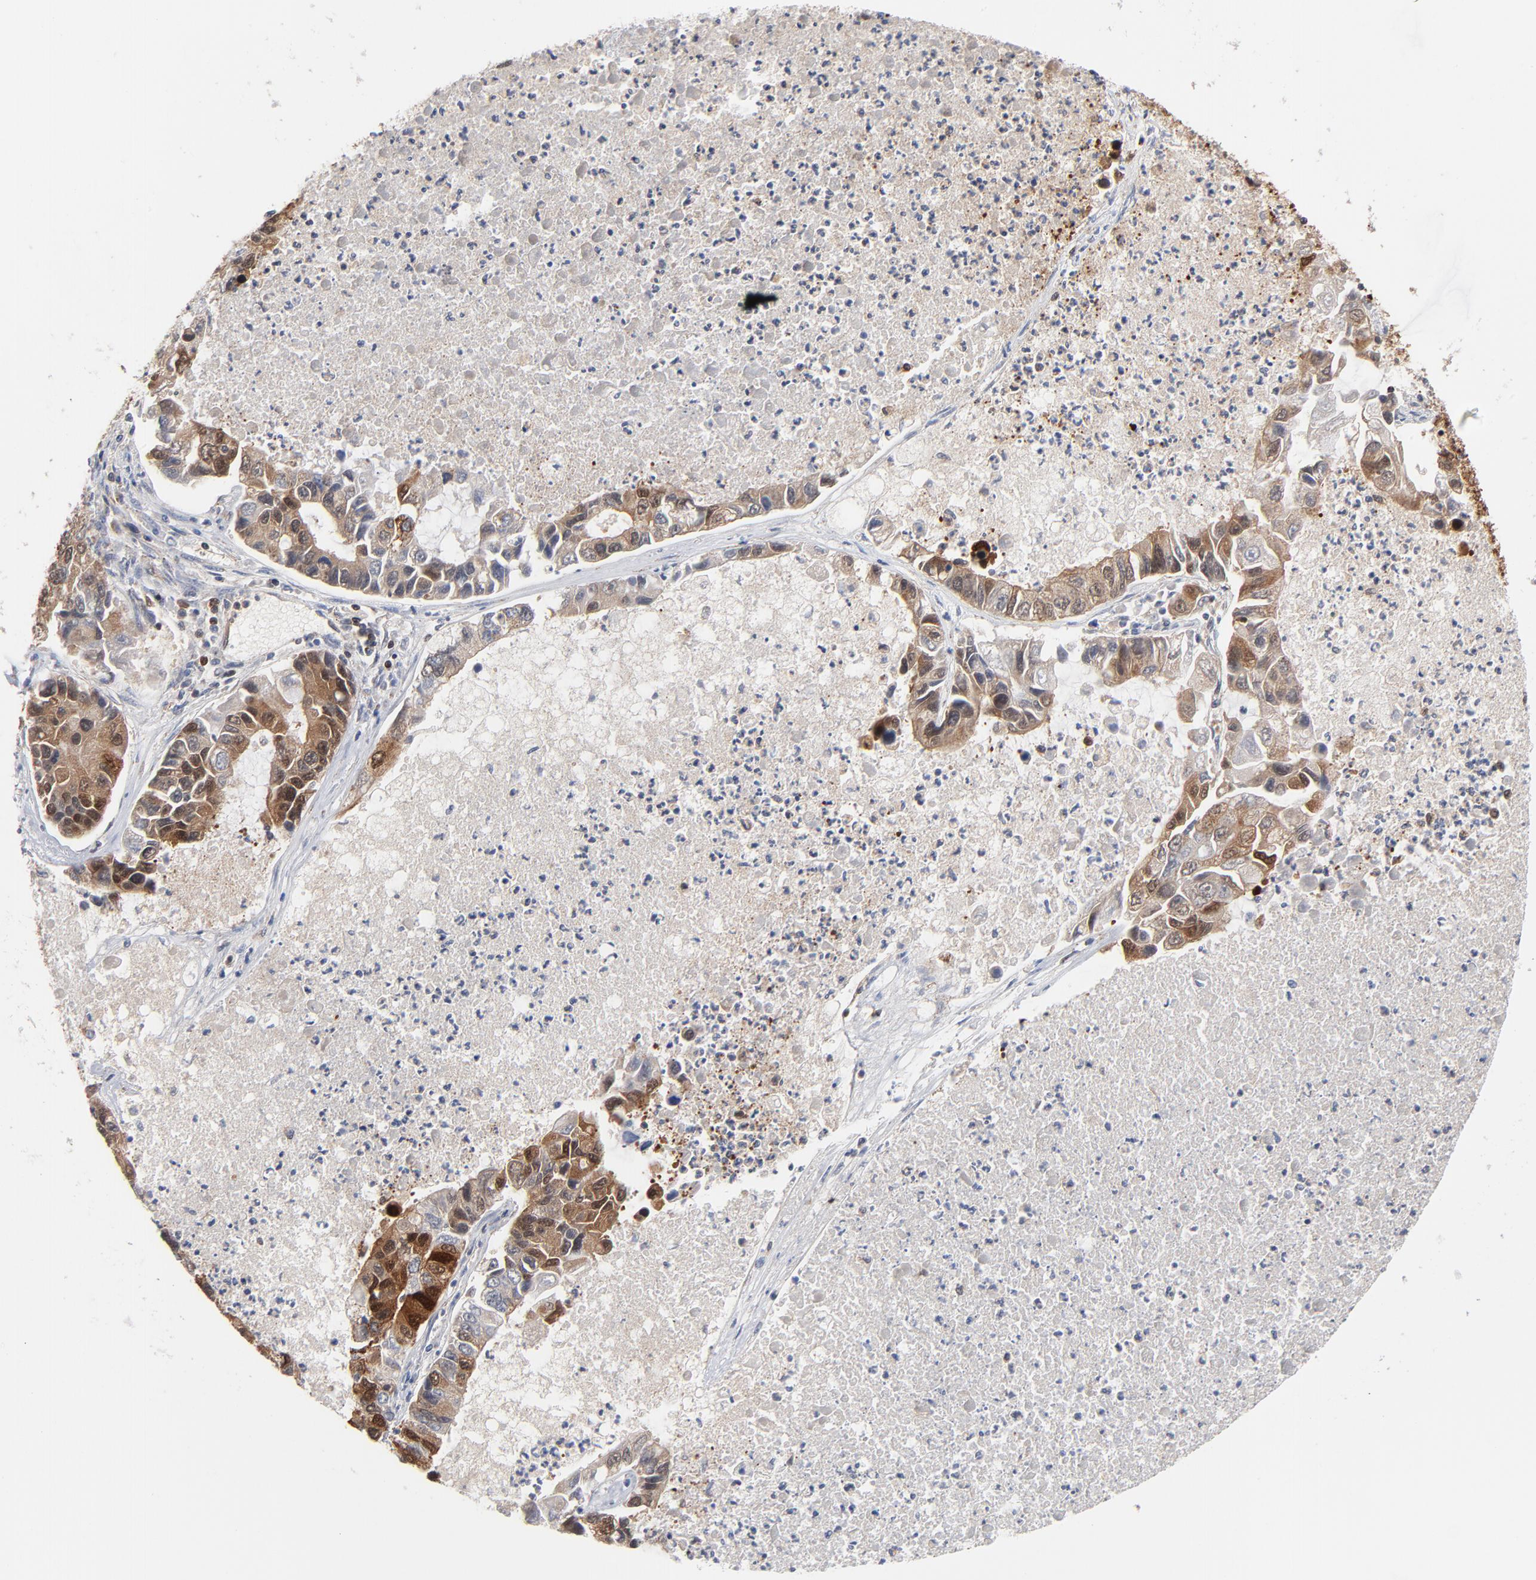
{"staining": {"intensity": "moderate", "quantity": ">75%", "location": "cytoplasmic/membranous,nuclear"}, "tissue": "lung cancer", "cell_type": "Tumor cells", "image_type": "cancer", "snomed": [{"axis": "morphology", "description": "Adenocarcinoma, NOS"}, {"axis": "topography", "description": "Lung"}], "caption": "Human lung cancer (adenocarcinoma) stained for a protein (brown) reveals moderate cytoplasmic/membranous and nuclear positive expression in about >75% of tumor cells.", "gene": "DIABLO", "patient": {"sex": "female", "age": 51}}